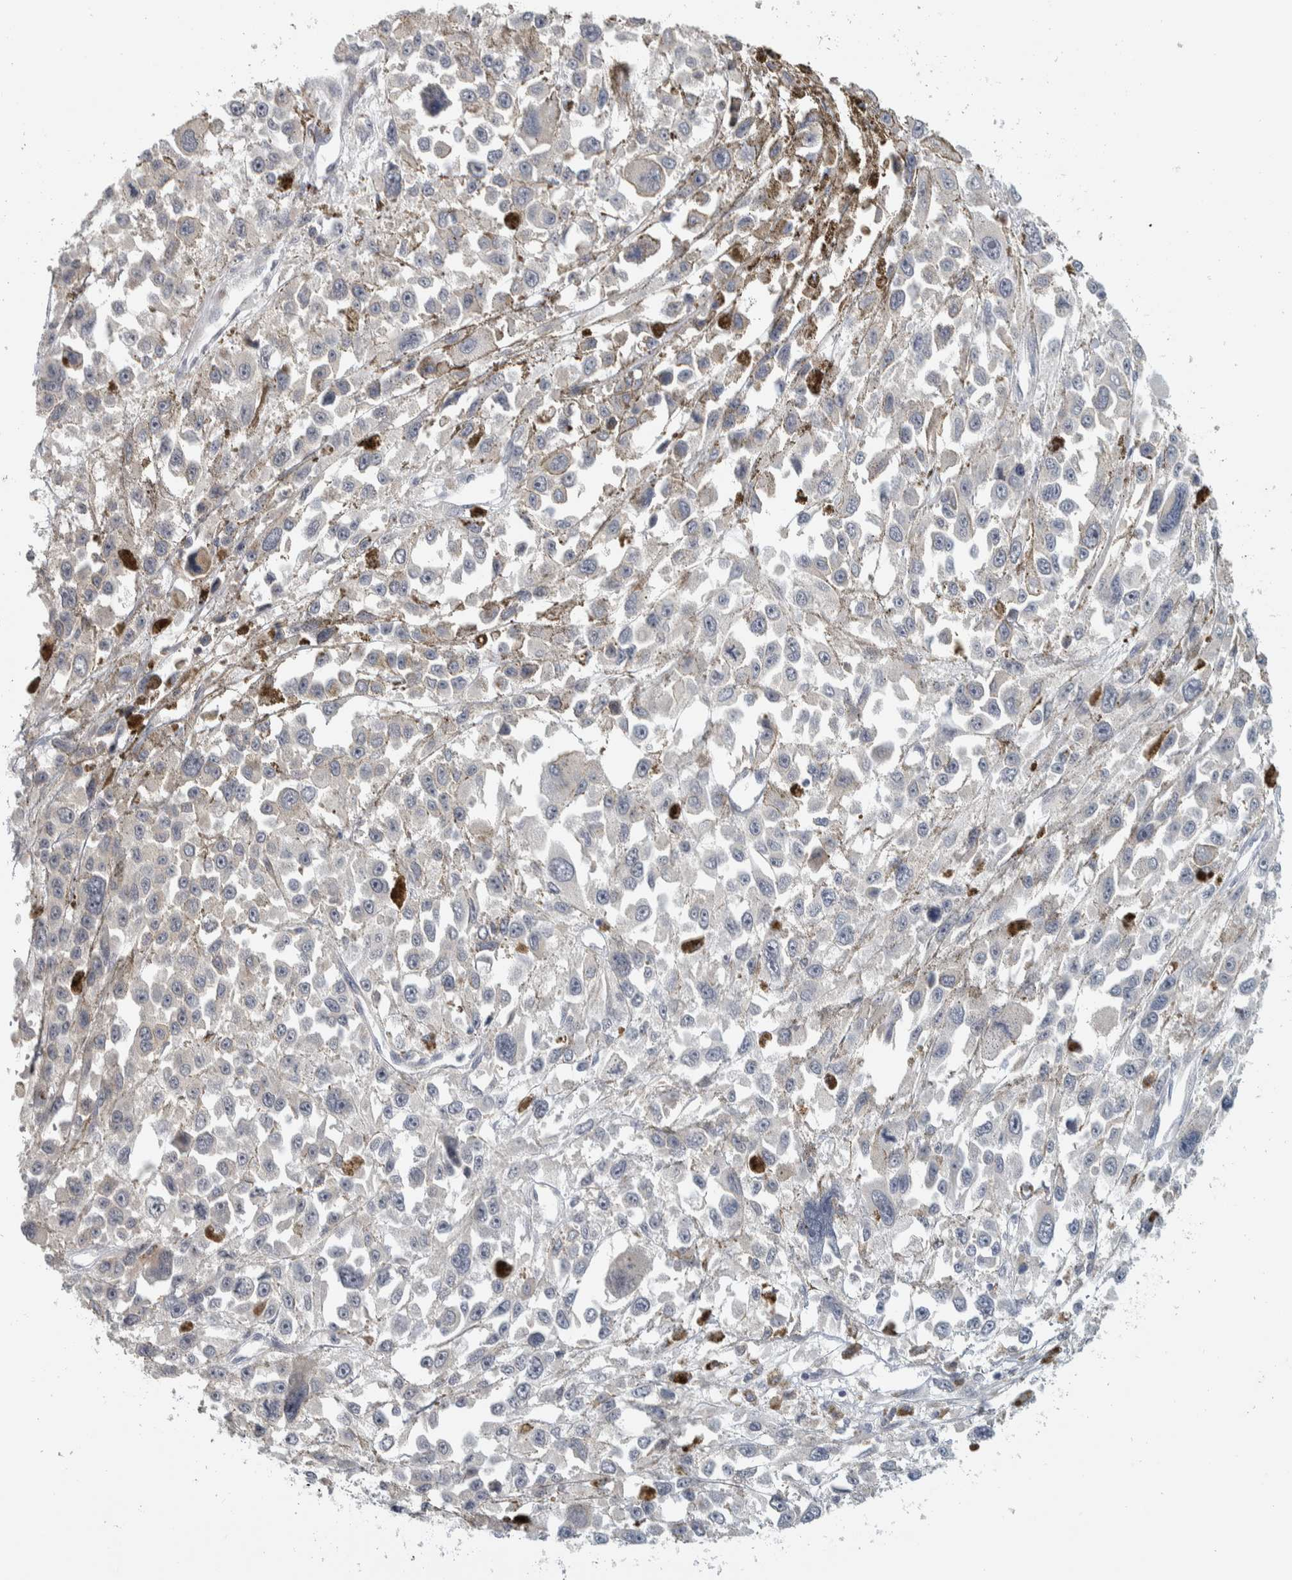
{"staining": {"intensity": "negative", "quantity": "none", "location": "none"}, "tissue": "melanoma", "cell_type": "Tumor cells", "image_type": "cancer", "snomed": [{"axis": "morphology", "description": "Malignant melanoma, Metastatic site"}, {"axis": "topography", "description": "Lymph node"}], "caption": "The image demonstrates no staining of tumor cells in malignant melanoma (metastatic site).", "gene": "AFP", "patient": {"sex": "male", "age": 59}}